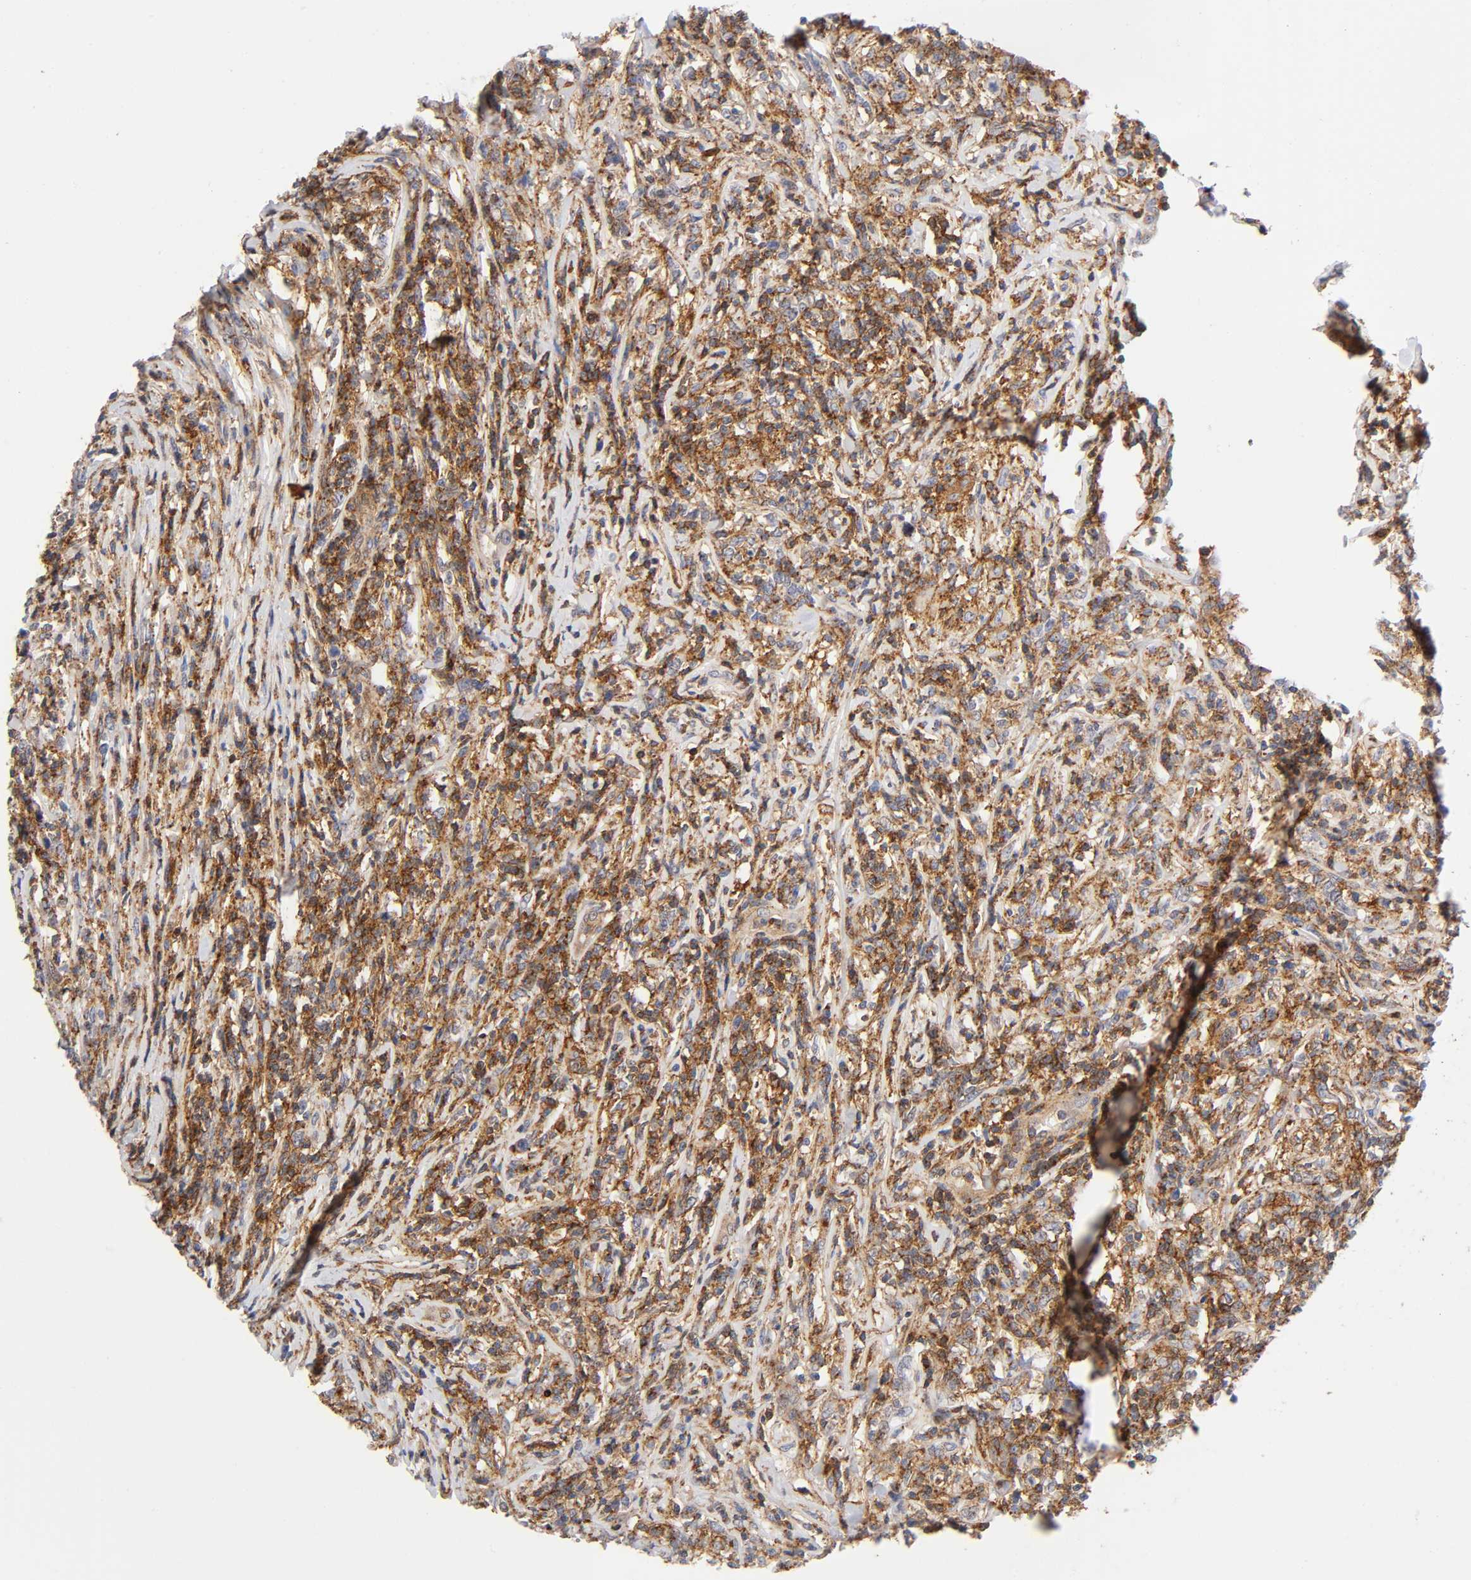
{"staining": {"intensity": "moderate", "quantity": ">75%", "location": "cytoplasmic/membranous"}, "tissue": "lymphoma", "cell_type": "Tumor cells", "image_type": "cancer", "snomed": [{"axis": "morphology", "description": "Malignant lymphoma, non-Hodgkin's type, High grade"}, {"axis": "topography", "description": "Lymph node"}], "caption": "IHC image of human high-grade malignant lymphoma, non-Hodgkin's type stained for a protein (brown), which reveals medium levels of moderate cytoplasmic/membranous expression in approximately >75% of tumor cells.", "gene": "ANXA7", "patient": {"sex": "female", "age": 84}}